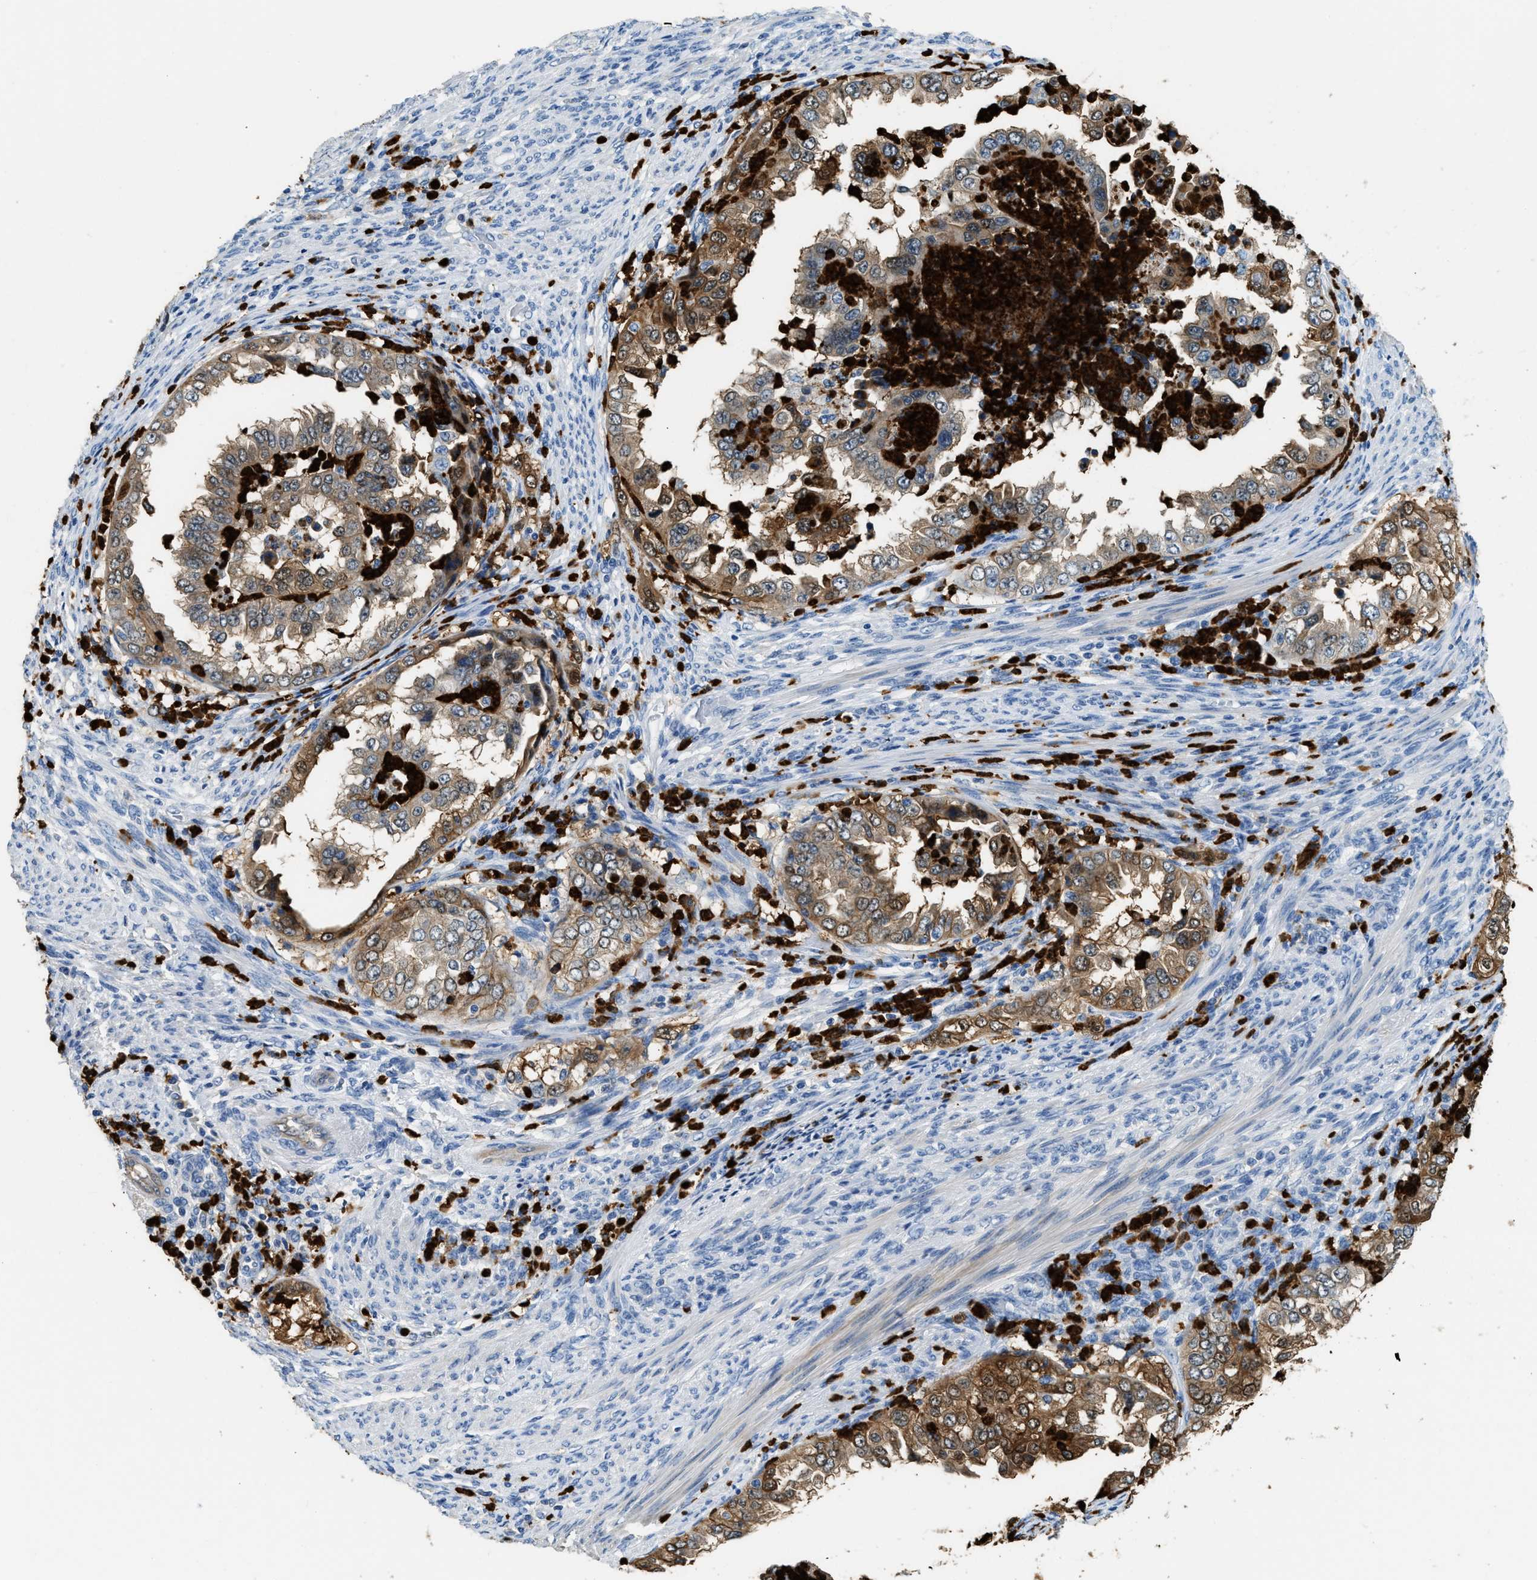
{"staining": {"intensity": "moderate", "quantity": ">75%", "location": "cytoplasmic/membranous"}, "tissue": "endometrial cancer", "cell_type": "Tumor cells", "image_type": "cancer", "snomed": [{"axis": "morphology", "description": "Adenocarcinoma, NOS"}, {"axis": "topography", "description": "Endometrium"}], "caption": "The immunohistochemical stain labels moderate cytoplasmic/membranous expression in tumor cells of endometrial cancer tissue.", "gene": "ANXA3", "patient": {"sex": "female", "age": 85}}